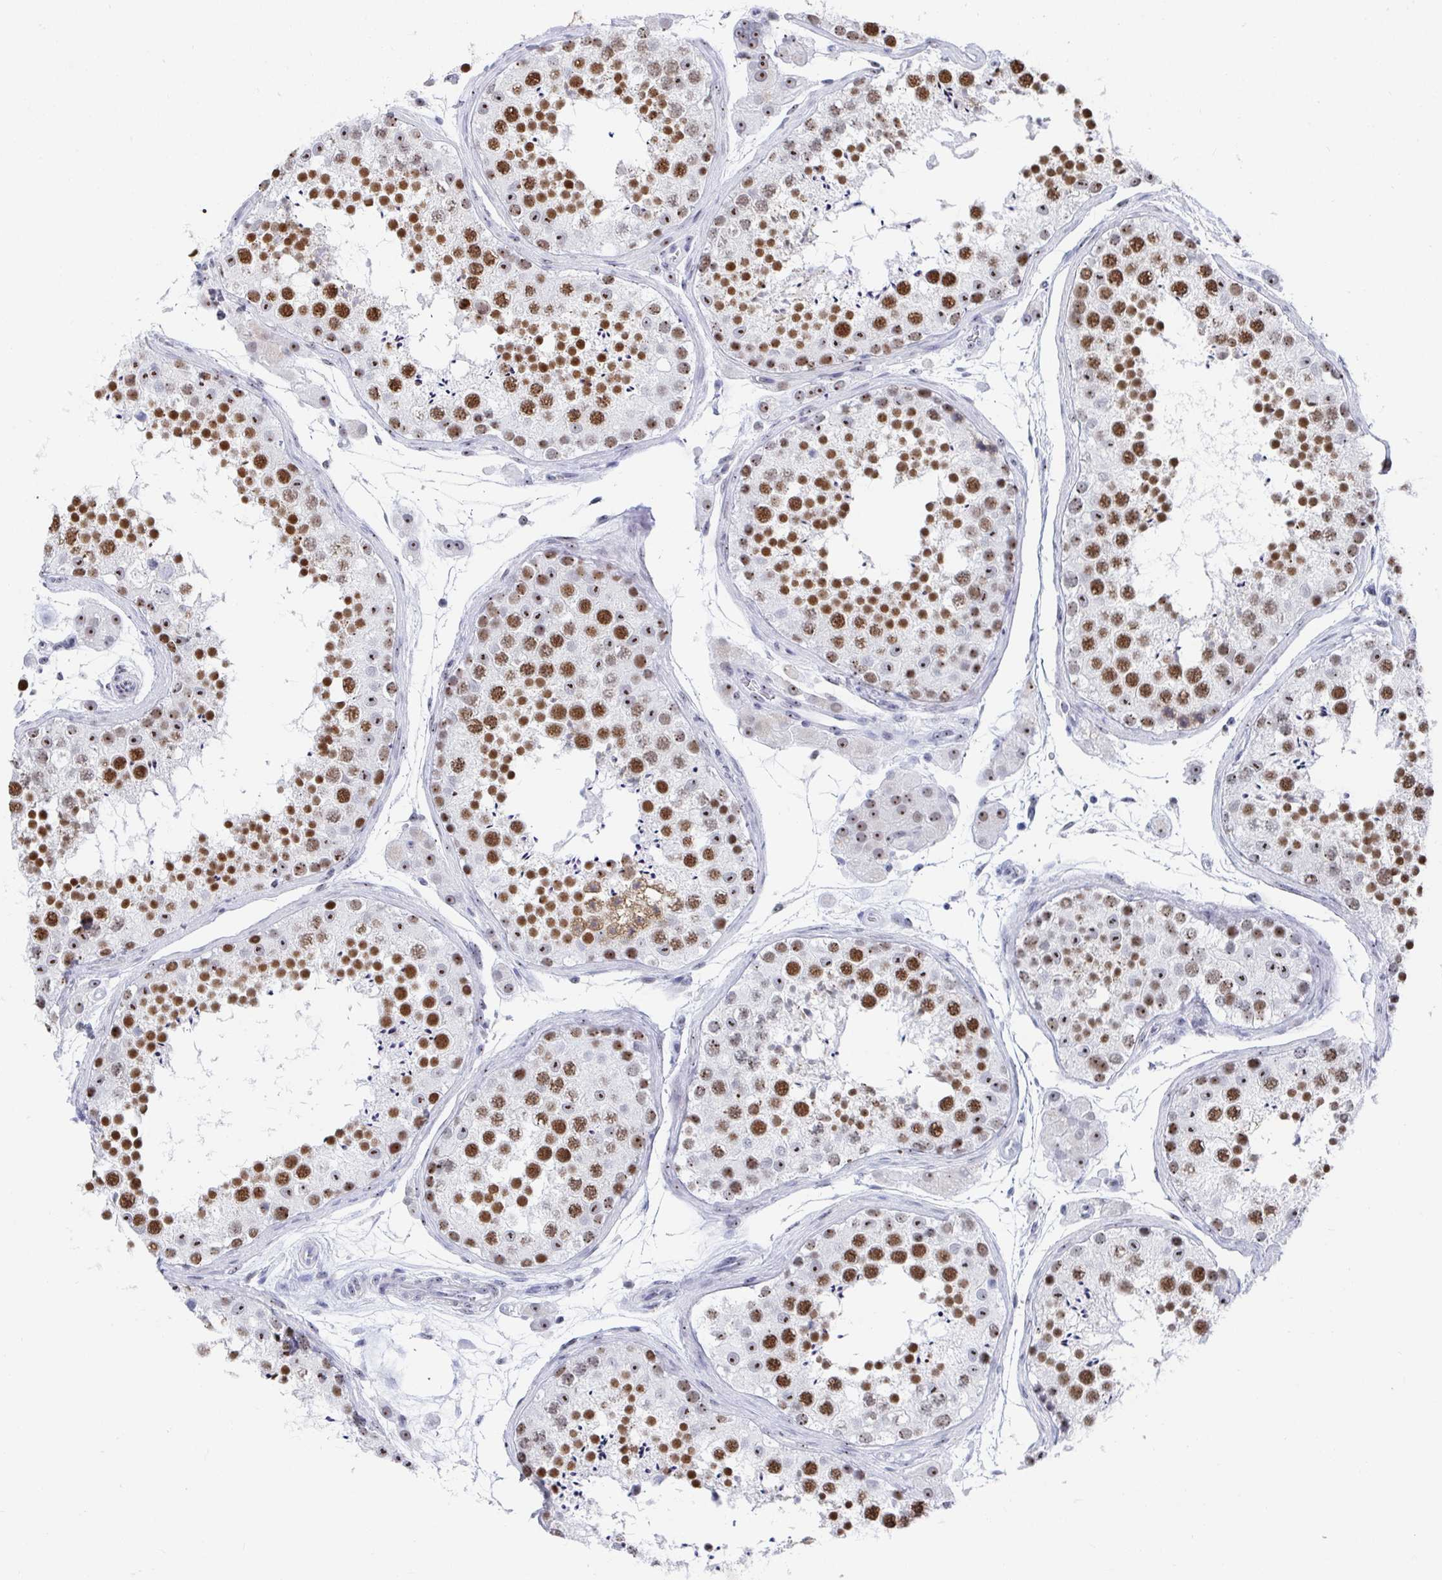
{"staining": {"intensity": "moderate", "quantity": ">75%", "location": "nuclear"}, "tissue": "testis", "cell_type": "Cells in seminiferous ducts", "image_type": "normal", "snomed": [{"axis": "morphology", "description": "Normal tissue, NOS"}, {"axis": "topography", "description": "Testis"}], "caption": "A histopathology image showing moderate nuclear positivity in about >75% of cells in seminiferous ducts in unremarkable testis, as visualized by brown immunohistochemical staining.", "gene": "SIRT7", "patient": {"sex": "male", "age": 41}}